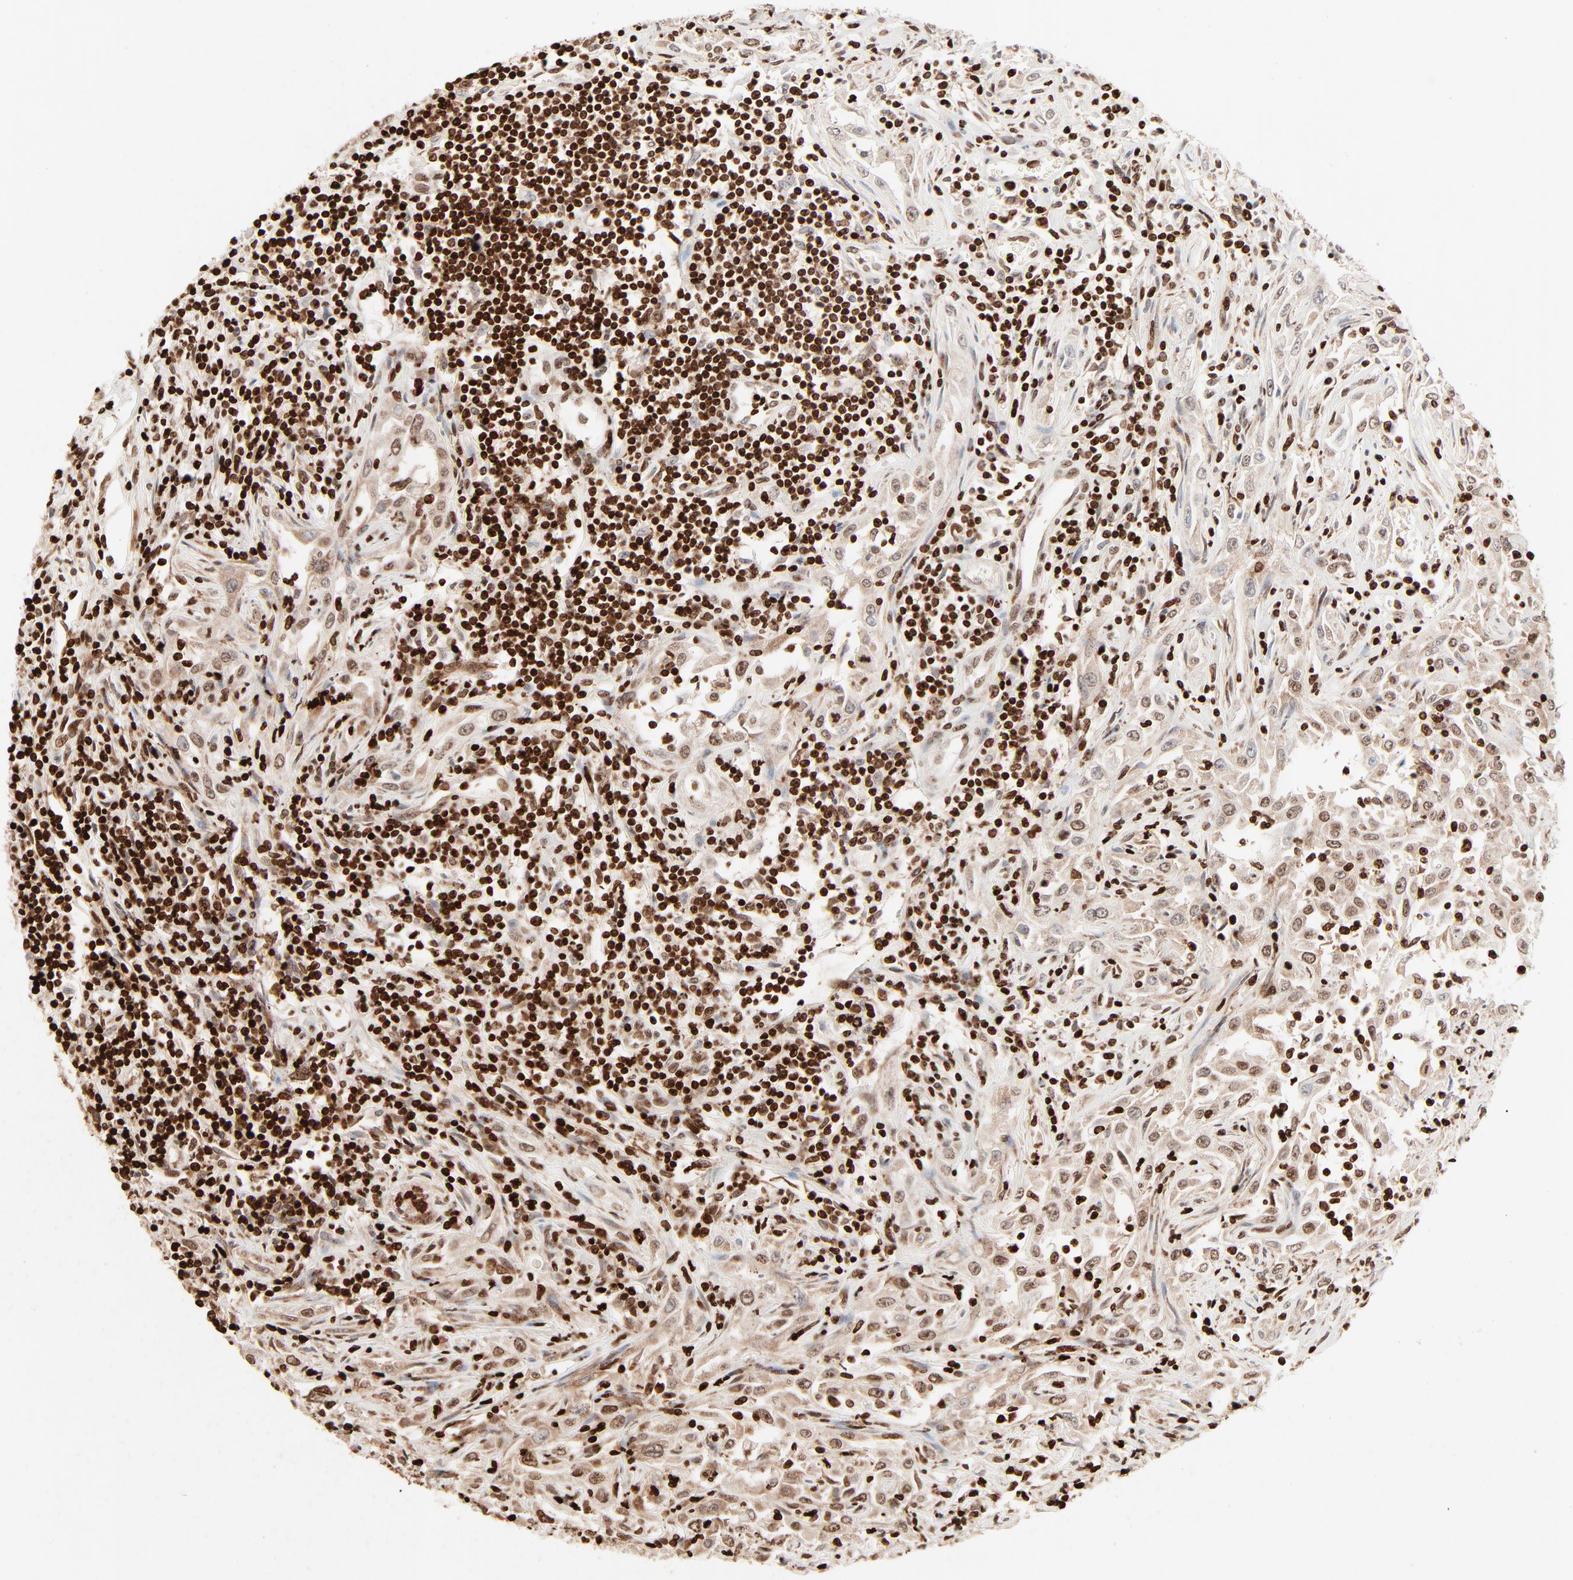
{"staining": {"intensity": "moderate", "quantity": ">75%", "location": "cytoplasmic/membranous,nuclear"}, "tissue": "head and neck cancer", "cell_type": "Tumor cells", "image_type": "cancer", "snomed": [{"axis": "morphology", "description": "Squamous cell carcinoma, NOS"}, {"axis": "topography", "description": "Oral tissue"}, {"axis": "topography", "description": "Head-Neck"}], "caption": "DAB immunohistochemical staining of head and neck cancer displays moderate cytoplasmic/membranous and nuclear protein positivity in approximately >75% of tumor cells.", "gene": "HMGB2", "patient": {"sex": "female", "age": 76}}